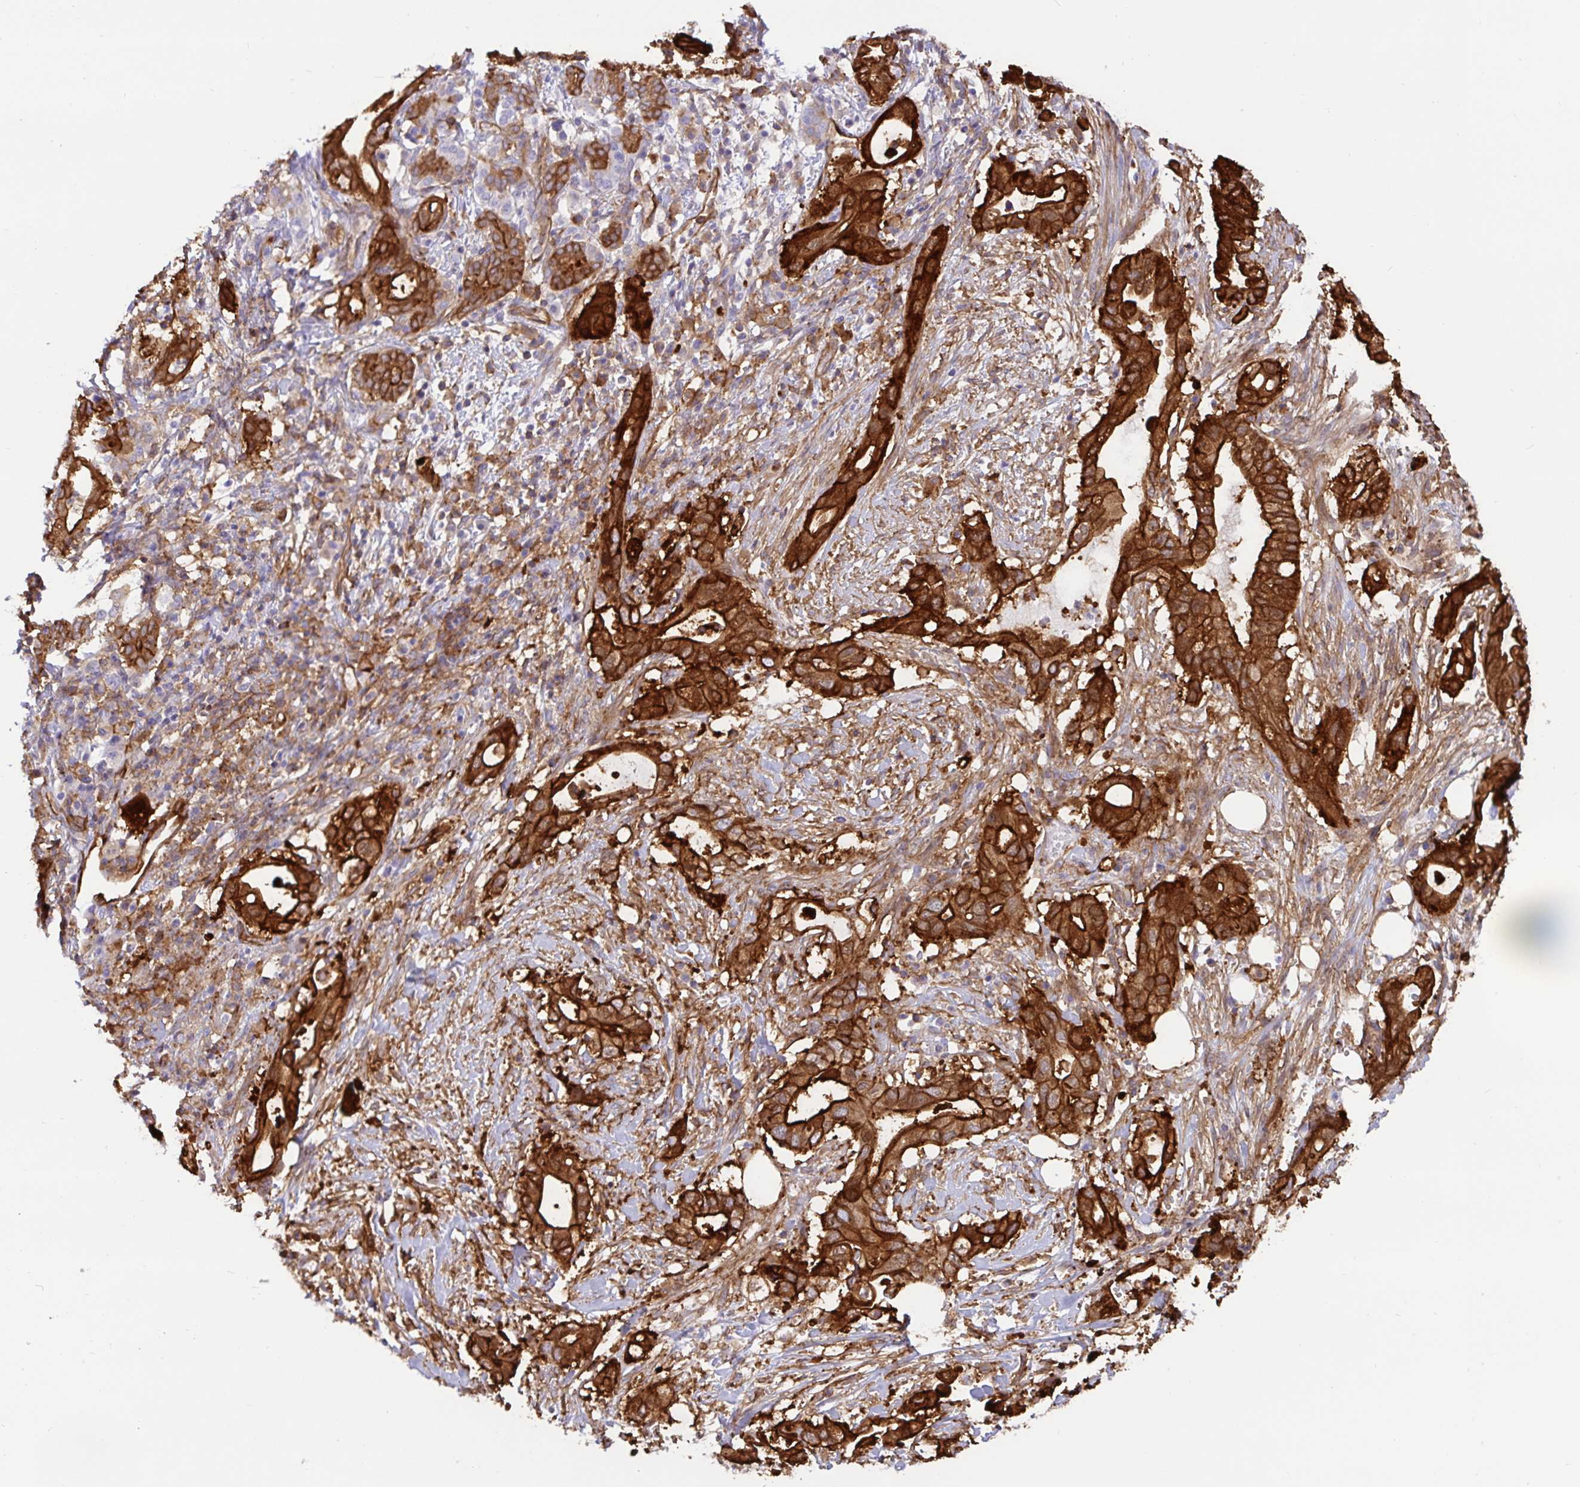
{"staining": {"intensity": "strong", "quantity": ">75%", "location": "cytoplasmic/membranous"}, "tissue": "pancreatic cancer", "cell_type": "Tumor cells", "image_type": "cancer", "snomed": [{"axis": "morphology", "description": "Adenocarcinoma, NOS"}, {"axis": "topography", "description": "Pancreas"}], "caption": "Protein expression analysis of pancreatic cancer (adenocarcinoma) displays strong cytoplasmic/membranous expression in about >75% of tumor cells. Using DAB (brown) and hematoxylin (blue) stains, captured at high magnification using brightfield microscopy.", "gene": "ANXA2", "patient": {"sex": "male", "age": 44}}